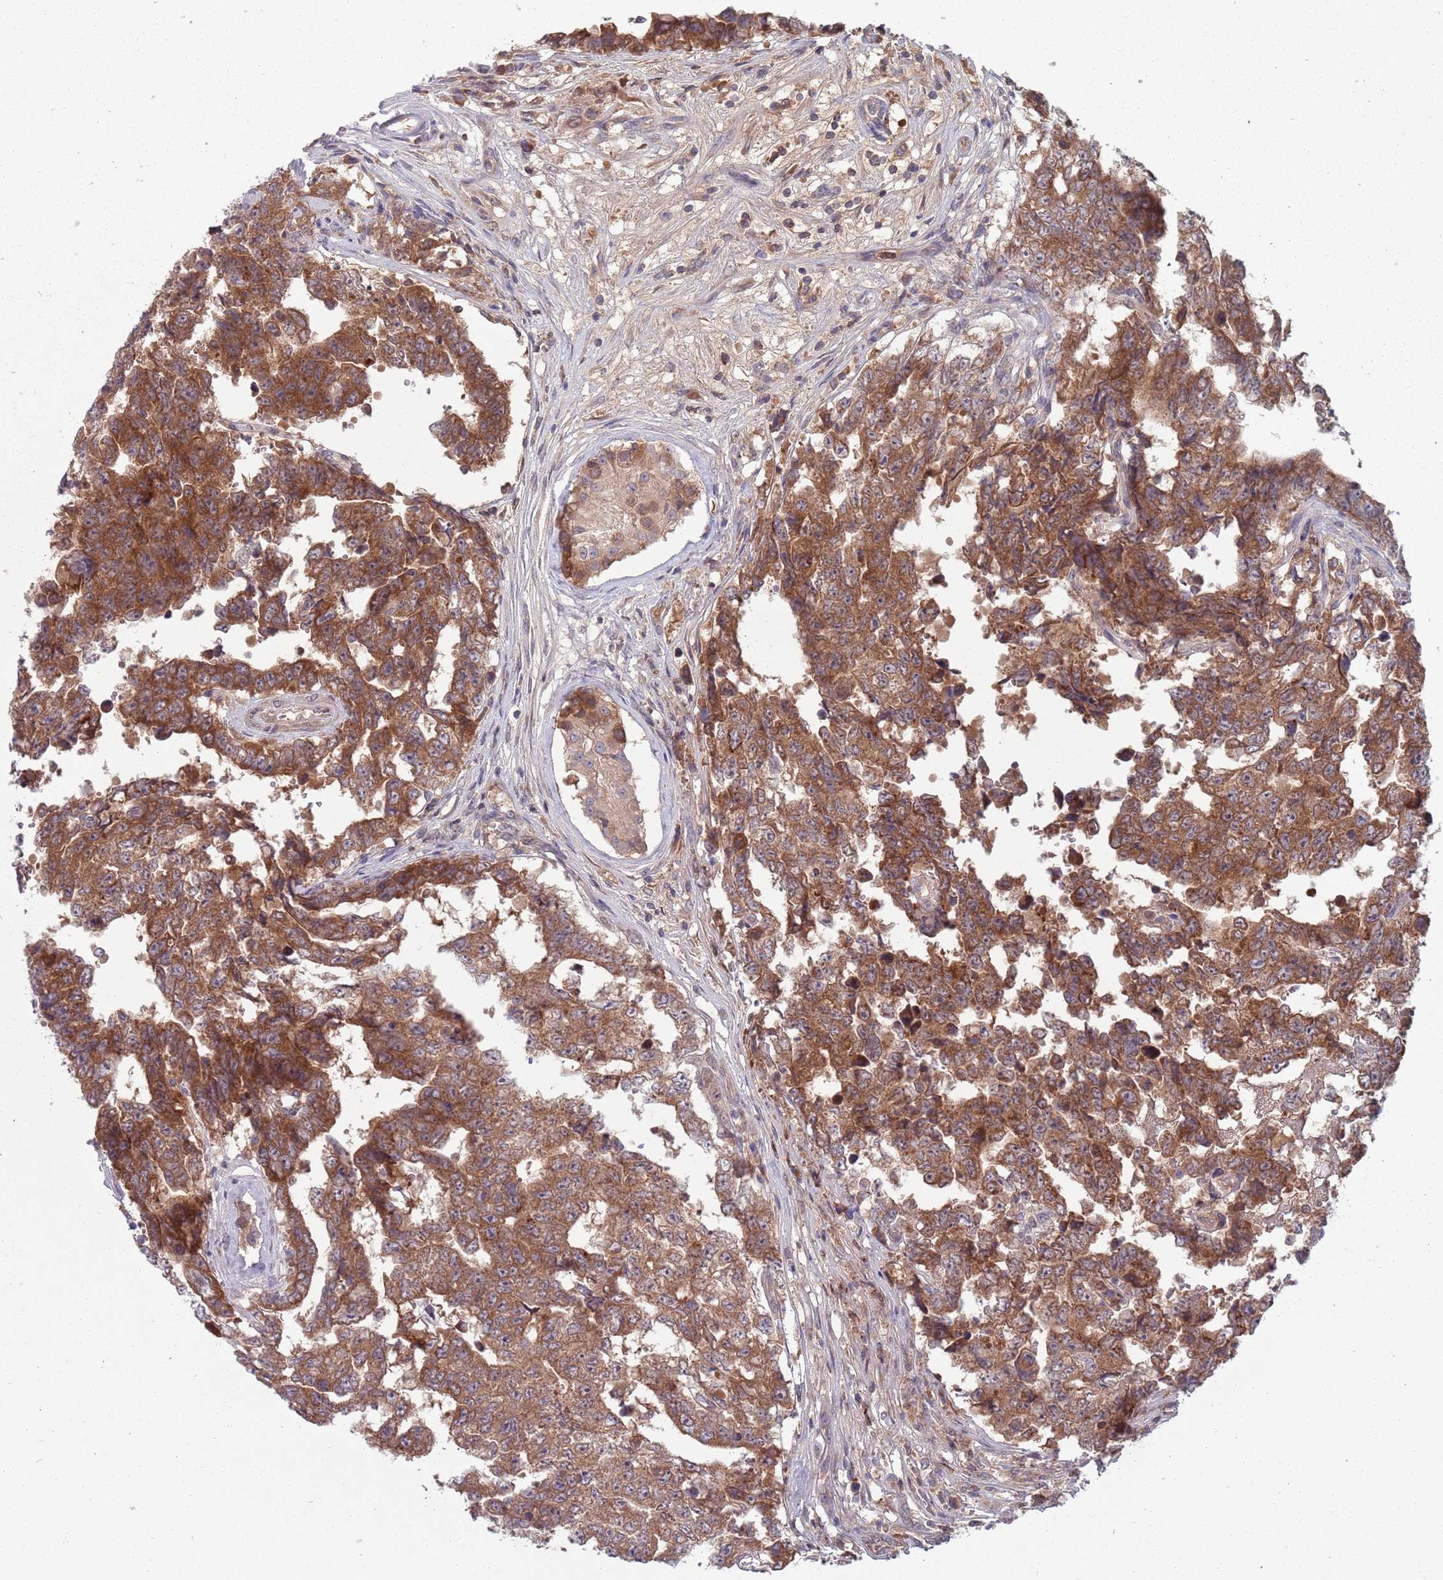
{"staining": {"intensity": "moderate", "quantity": ">75%", "location": "cytoplasmic/membranous"}, "tissue": "testis cancer", "cell_type": "Tumor cells", "image_type": "cancer", "snomed": [{"axis": "morphology", "description": "Normal tissue, NOS"}, {"axis": "morphology", "description": "Carcinoma, Embryonal, NOS"}, {"axis": "topography", "description": "Testis"}, {"axis": "topography", "description": "Epididymis"}], "caption": "Embryonal carcinoma (testis) stained with DAB immunohistochemistry (IHC) demonstrates medium levels of moderate cytoplasmic/membranous staining in about >75% of tumor cells. (Stains: DAB (3,3'-diaminobenzidine) in brown, nuclei in blue, Microscopy: brightfield microscopy at high magnification).", "gene": "TYW1", "patient": {"sex": "male", "age": 25}}